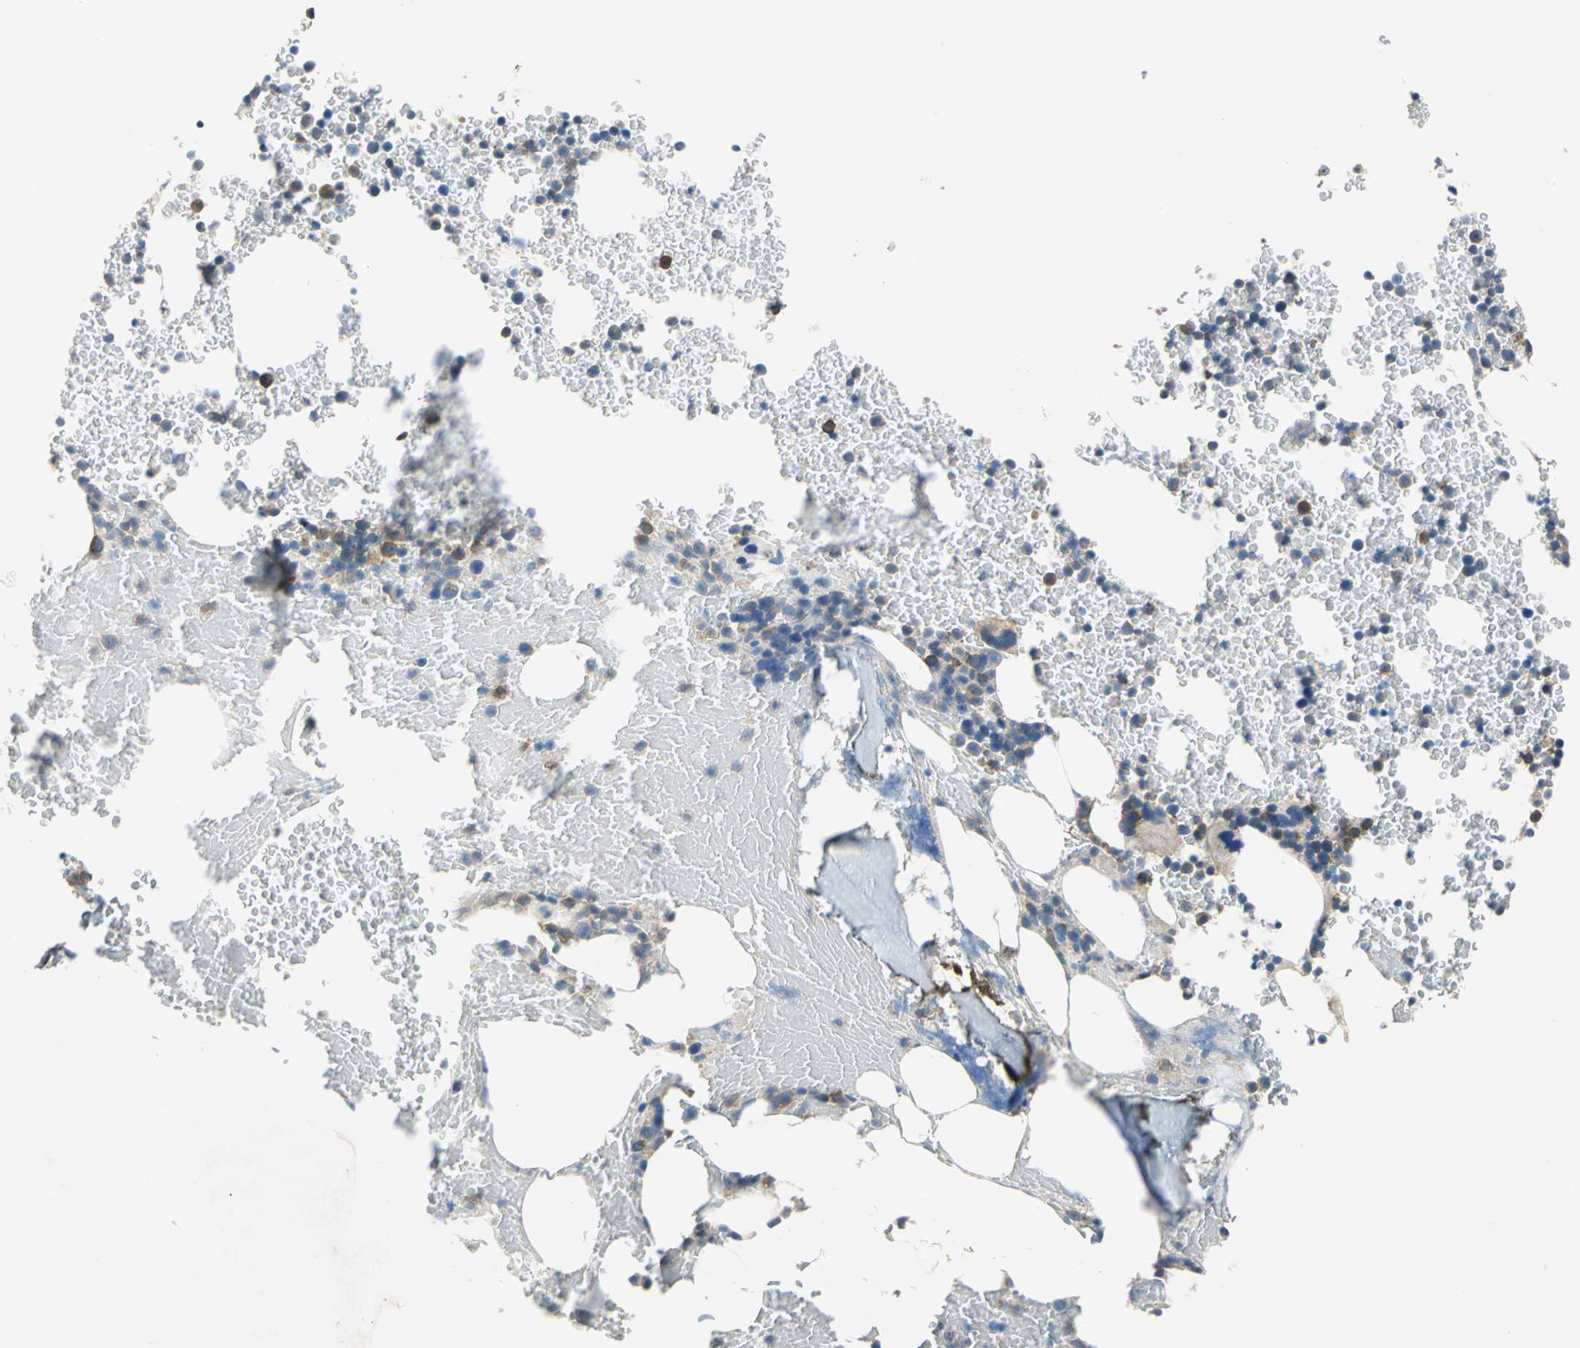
{"staining": {"intensity": "moderate", "quantity": "<25%", "location": "cytoplasmic/membranous"}, "tissue": "bone marrow", "cell_type": "Hematopoietic cells", "image_type": "normal", "snomed": [{"axis": "morphology", "description": "Normal tissue, NOS"}, {"axis": "topography", "description": "Bone marrow"}], "caption": "The image exhibits immunohistochemical staining of normal bone marrow. There is moderate cytoplasmic/membranous staining is seen in about <25% of hematopoietic cells.", "gene": "DDX3X", "patient": {"sex": "female", "age": 66}}